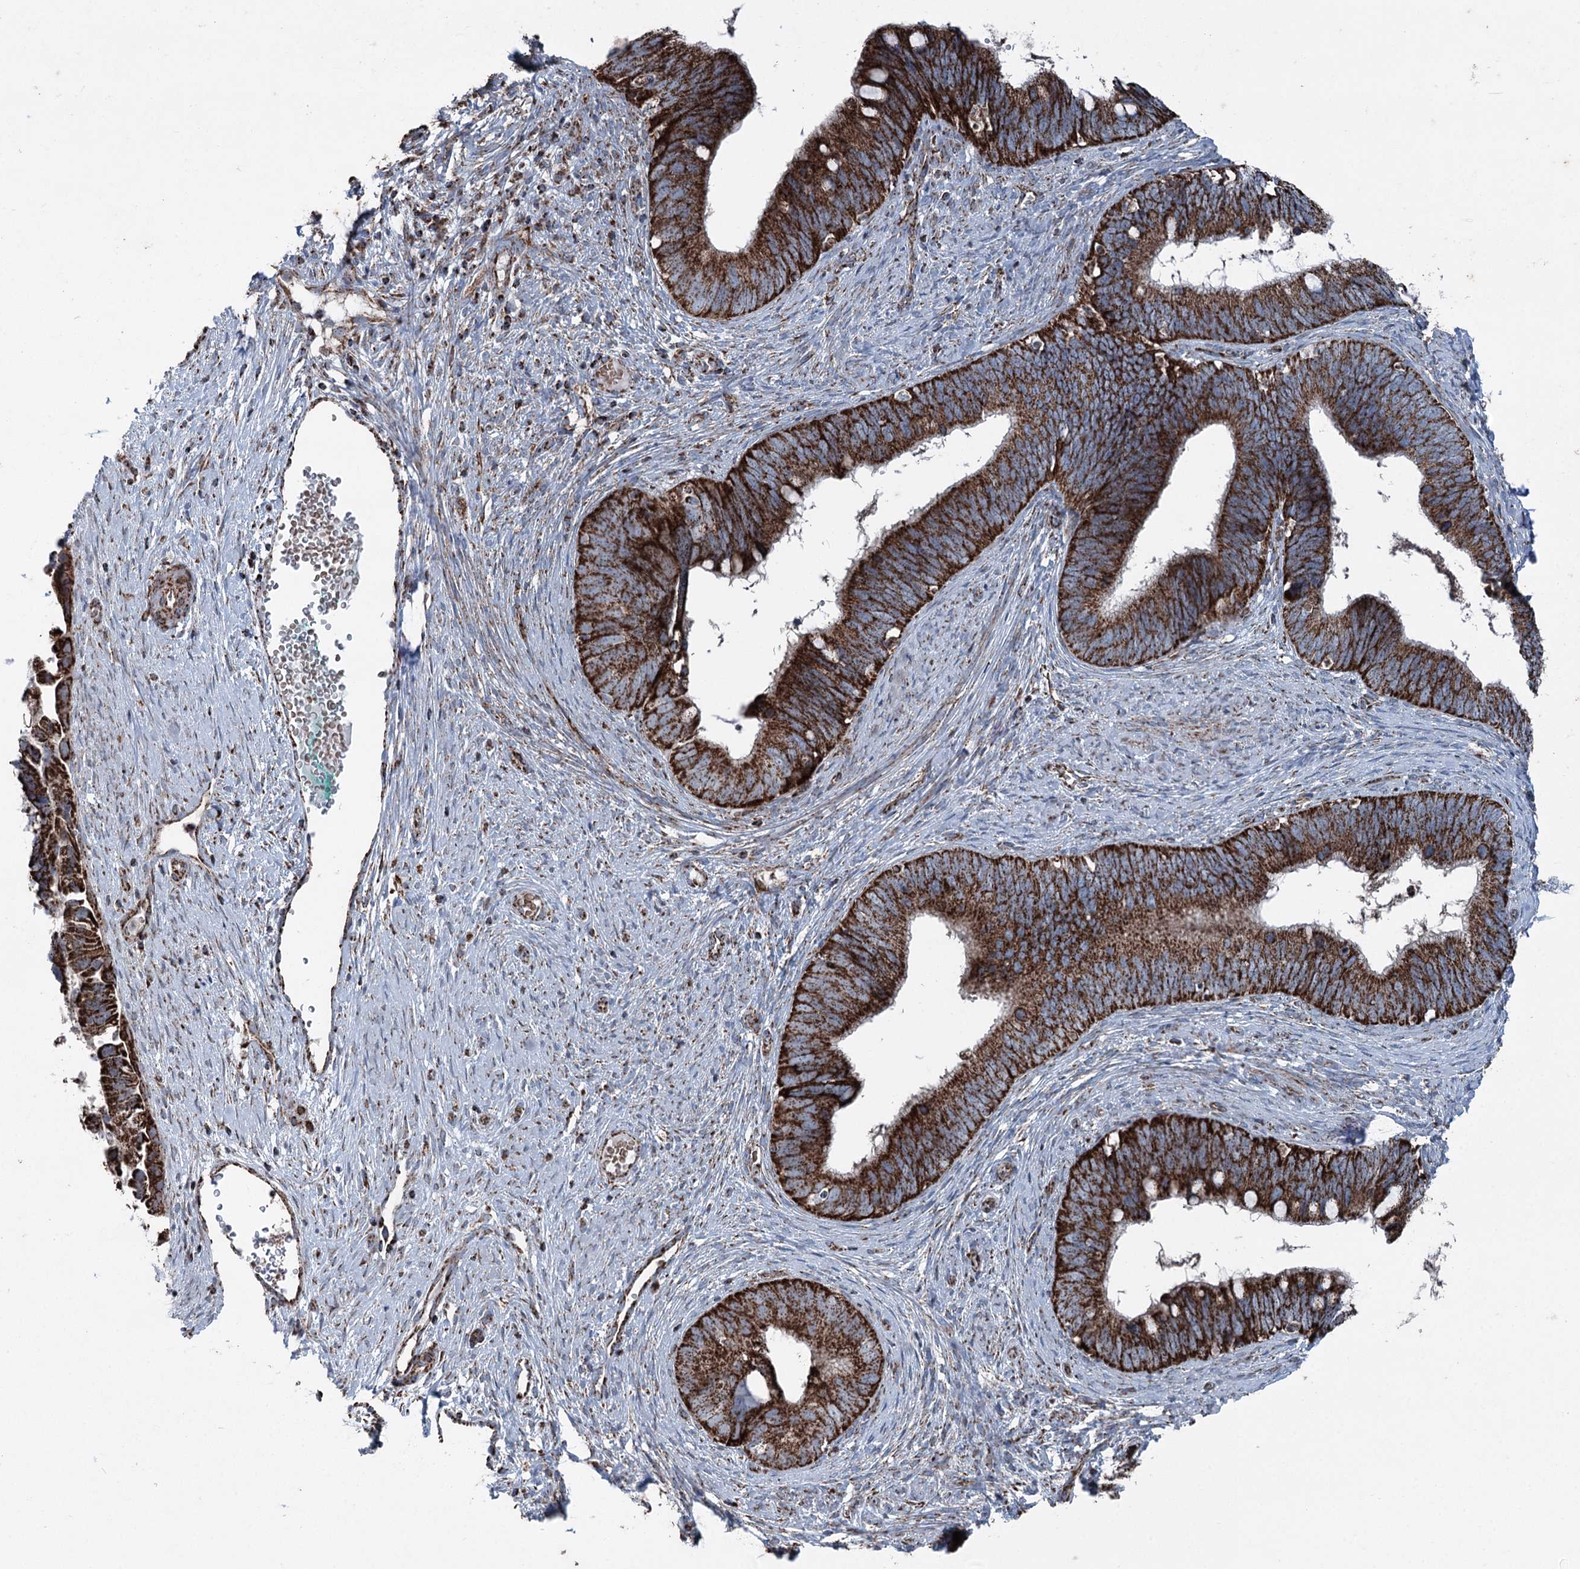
{"staining": {"intensity": "strong", "quantity": ">75%", "location": "cytoplasmic/membranous"}, "tissue": "cervical cancer", "cell_type": "Tumor cells", "image_type": "cancer", "snomed": [{"axis": "morphology", "description": "Adenocarcinoma, NOS"}, {"axis": "topography", "description": "Cervix"}], "caption": "A high amount of strong cytoplasmic/membranous positivity is present in about >75% of tumor cells in adenocarcinoma (cervical) tissue. The staining is performed using DAB brown chromogen to label protein expression. The nuclei are counter-stained blue using hematoxylin.", "gene": "UCN3", "patient": {"sex": "female", "age": 42}}